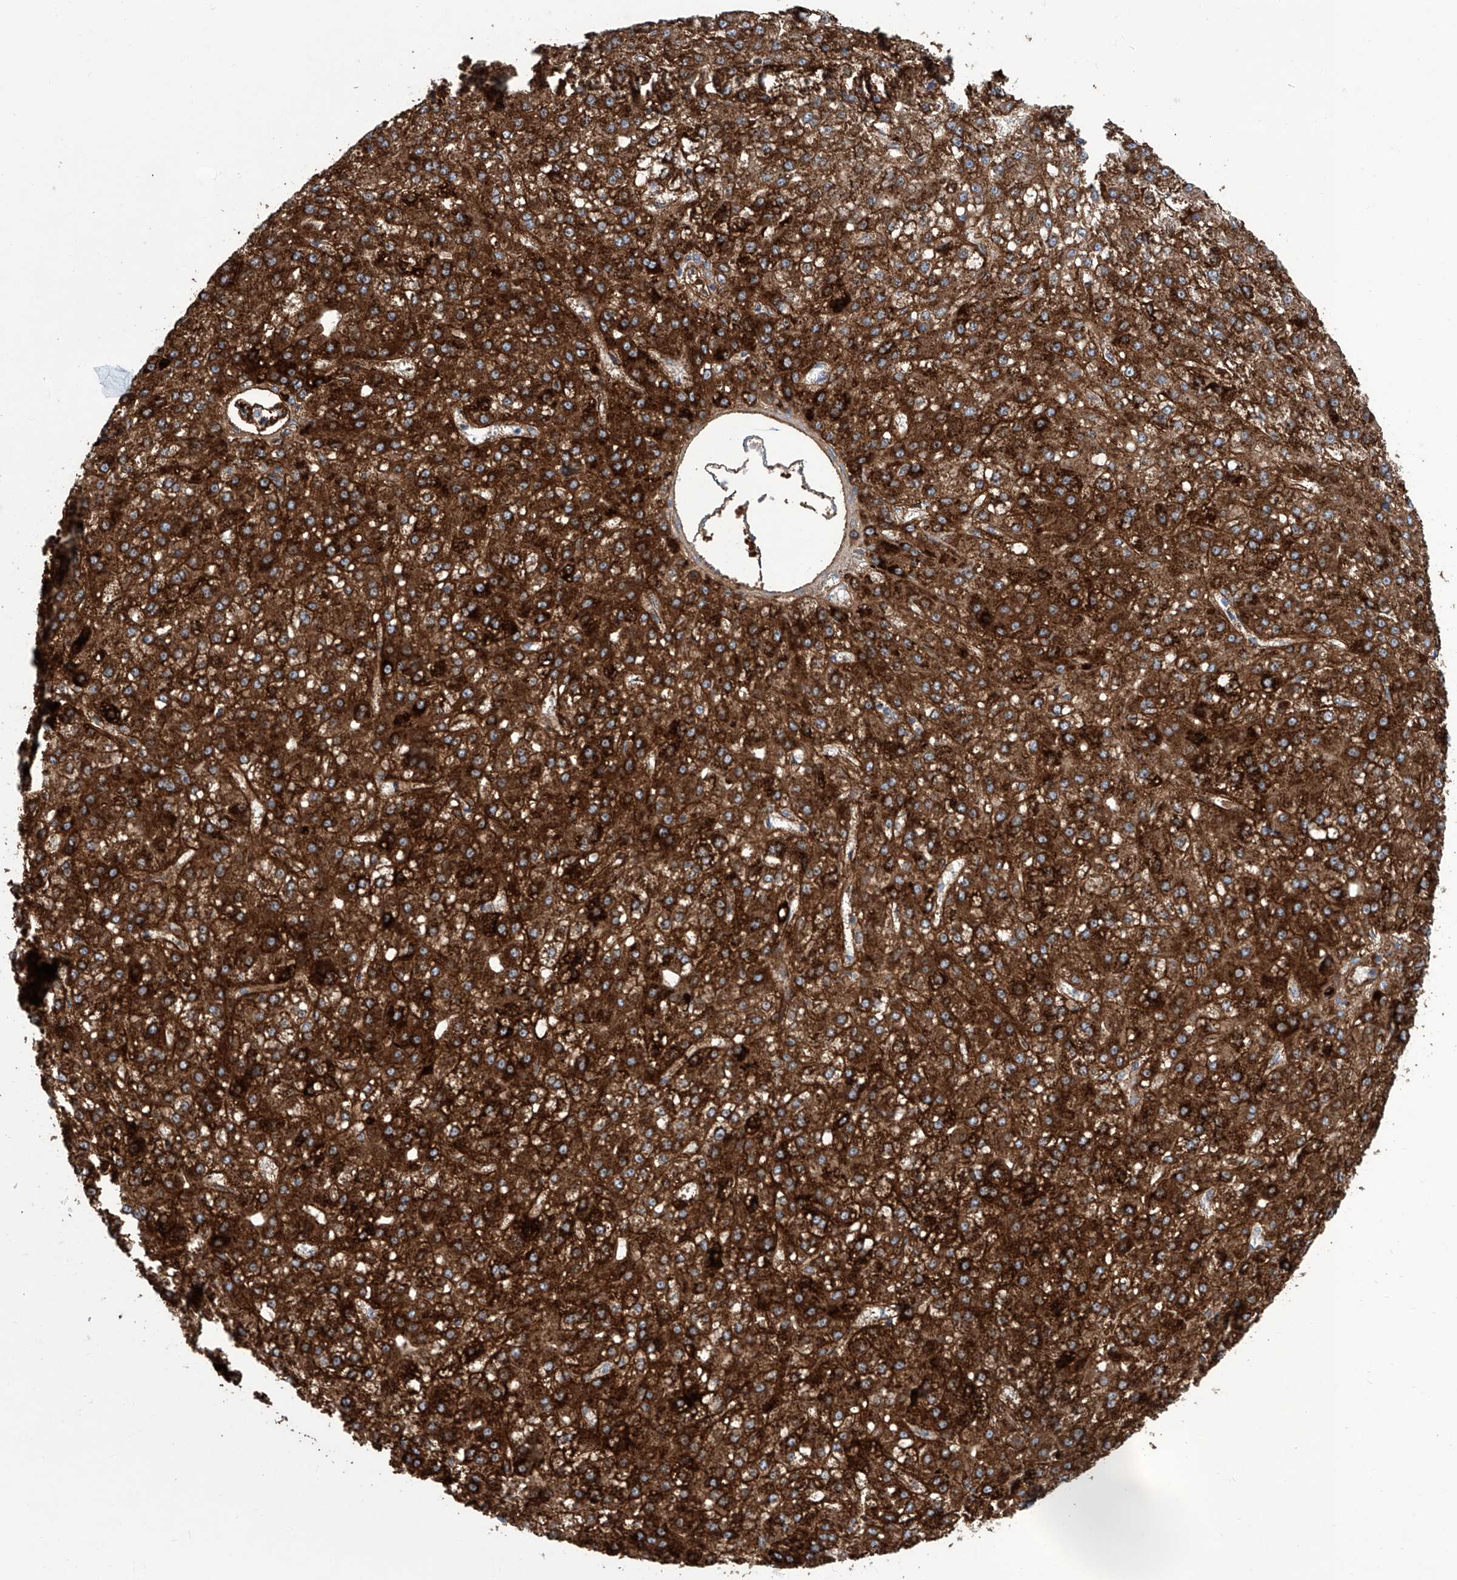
{"staining": {"intensity": "strong", "quantity": ">75%", "location": "cytoplasmic/membranous"}, "tissue": "liver cancer", "cell_type": "Tumor cells", "image_type": "cancer", "snomed": [{"axis": "morphology", "description": "Carcinoma, Hepatocellular, NOS"}, {"axis": "topography", "description": "Liver"}], "caption": "Immunohistochemical staining of human hepatocellular carcinoma (liver) exhibits high levels of strong cytoplasmic/membranous staining in approximately >75% of tumor cells.", "gene": "ALDH6A1", "patient": {"sex": "male", "age": 67}}